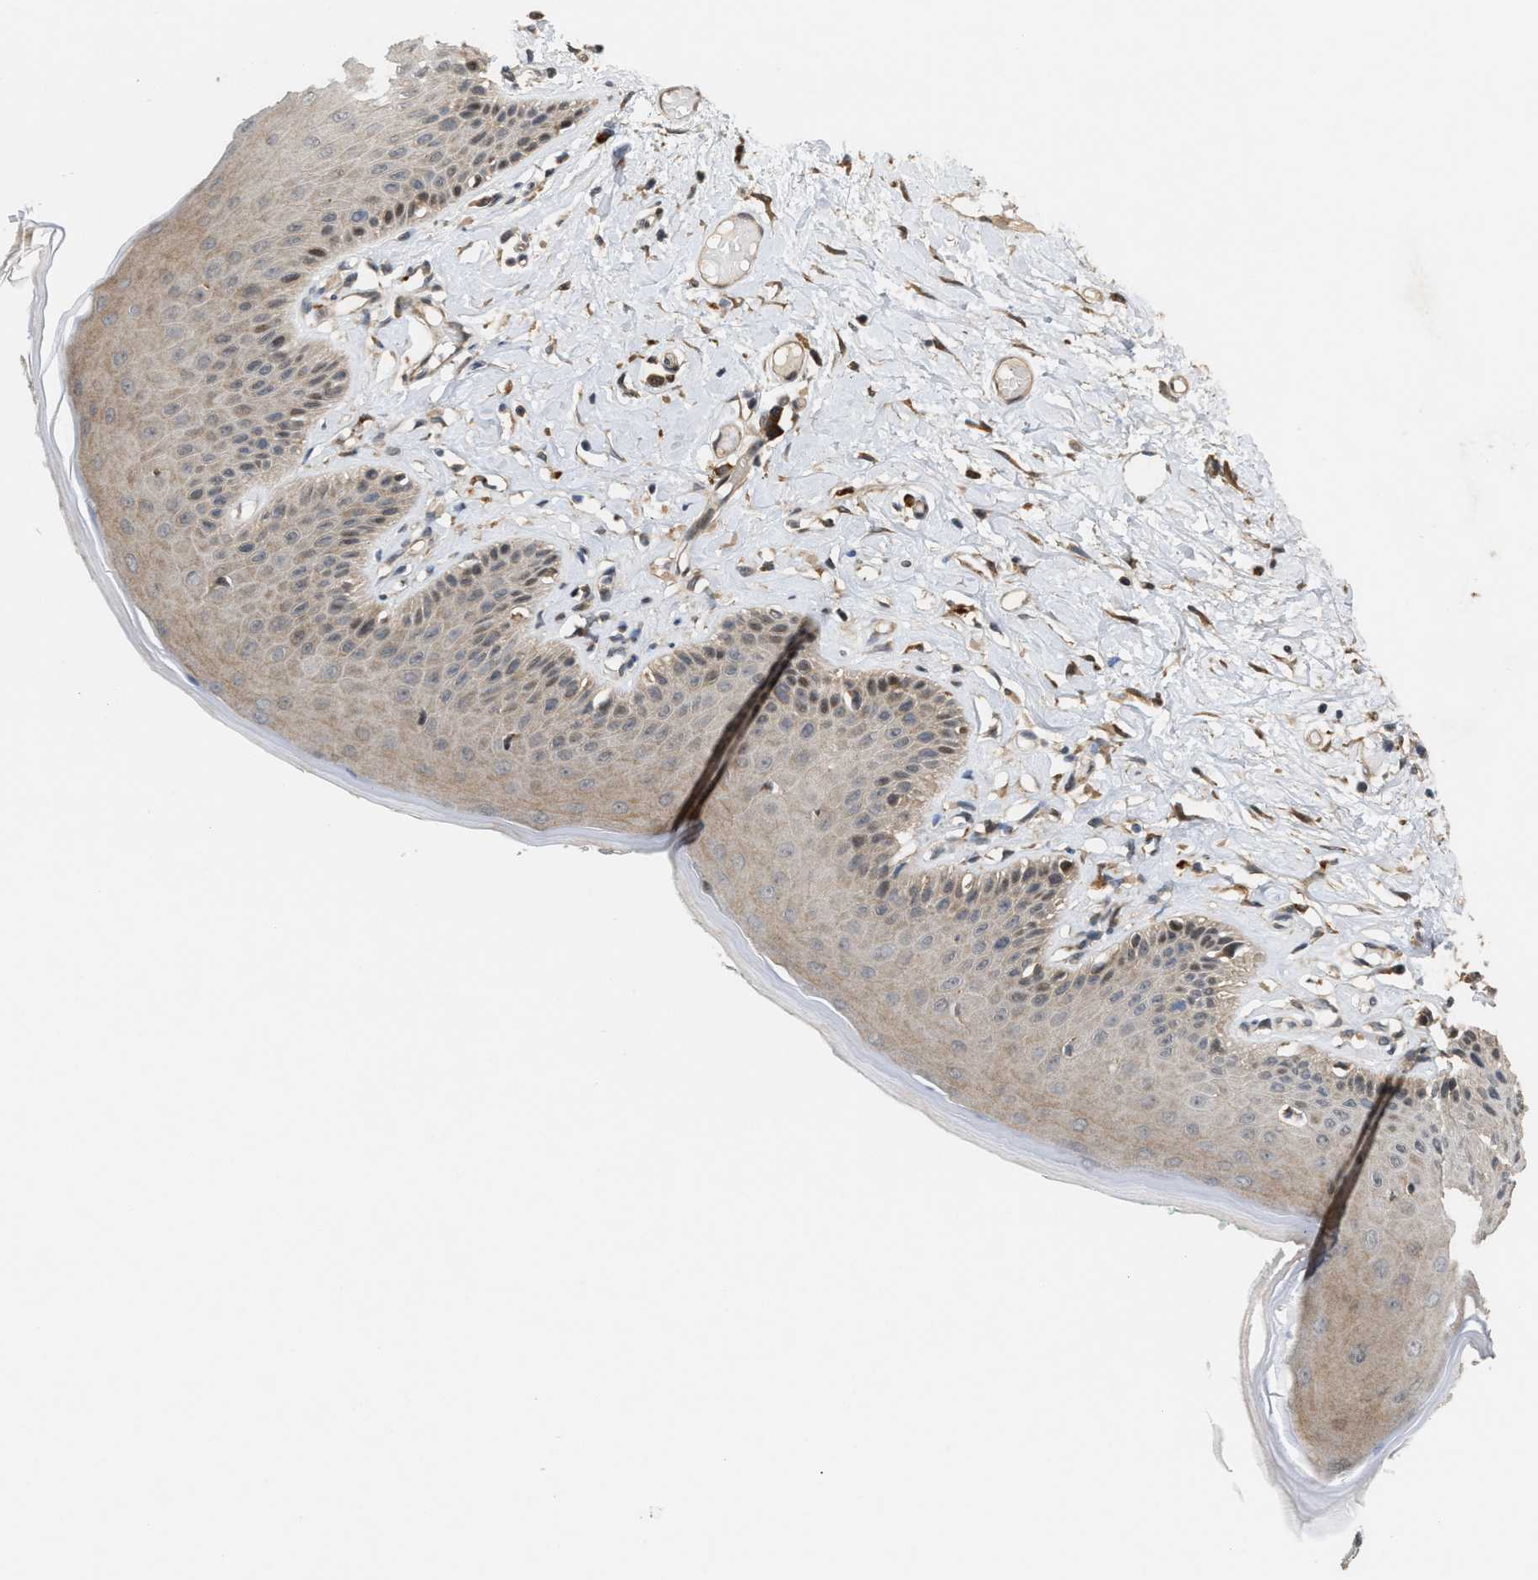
{"staining": {"intensity": "weak", "quantity": "25%-75%", "location": "cytoplasmic/membranous"}, "tissue": "skin", "cell_type": "Epidermal cells", "image_type": "normal", "snomed": [{"axis": "morphology", "description": "Normal tissue, NOS"}, {"axis": "topography", "description": "Vulva"}], "caption": "High-magnification brightfield microscopy of unremarkable skin stained with DAB (brown) and counterstained with hematoxylin (blue). epidermal cells exhibit weak cytoplasmic/membranous staining is present in approximately25%-75% of cells. (brown staining indicates protein expression, while blue staining denotes nuclei).", "gene": "MFSD6", "patient": {"sex": "female", "age": 73}}